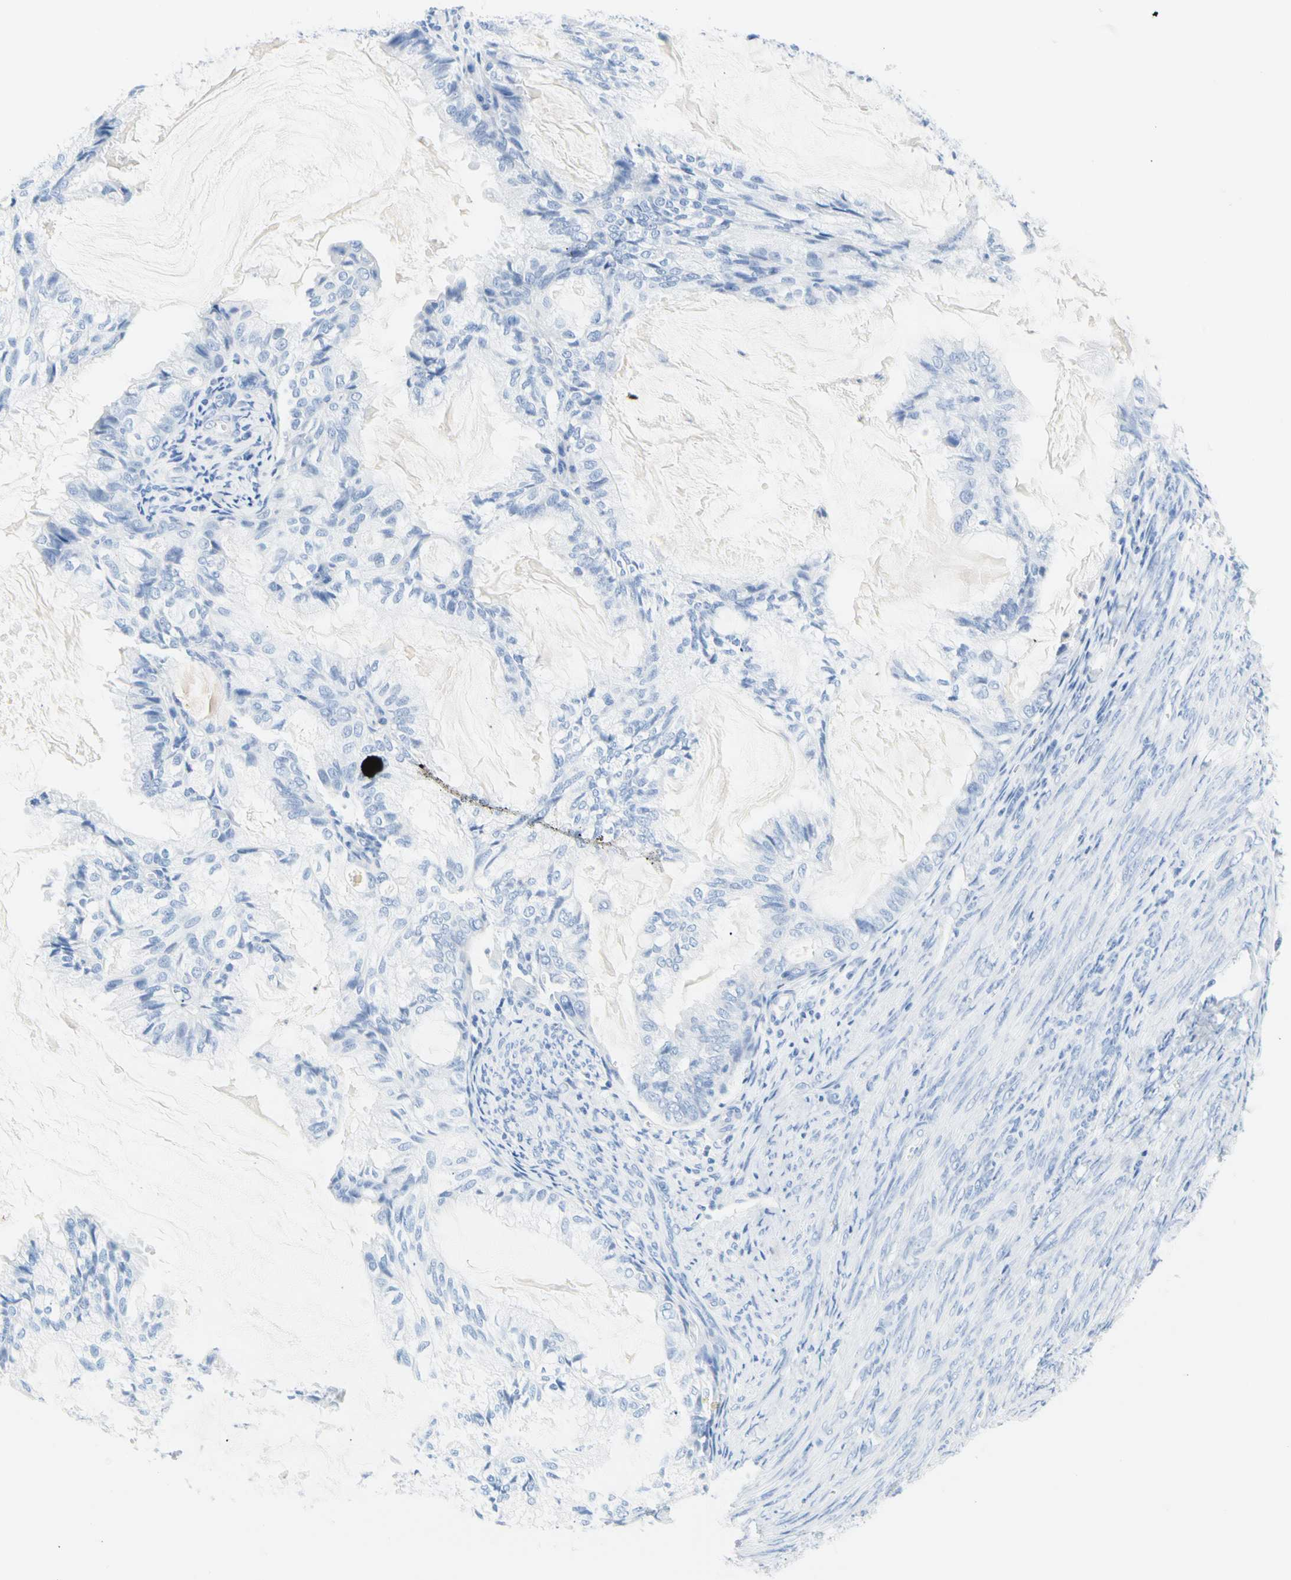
{"staining": {"intensity": "negative", "quantity": "none", "location": "none"}, "tissue": "cervical cancer", "cell_type": "Tumor cells", "image_type": "cancer", "snomed": [{"axis": "morphology", "description": "Normal tissue, NOS"}, {"axis": "morphology", "description": "Adenocarcinoma, NOS"}, {"axis": "topography", "description": "Cervix"}, {"axis": "topography", "description": "Endometrium"}], "caption": "DAB immunohistochemical staining of cervical cancer exhibits no significant positivity in tumor cells.", "gene": "CEL", "patient": {"sex": "female", "age": 86}}